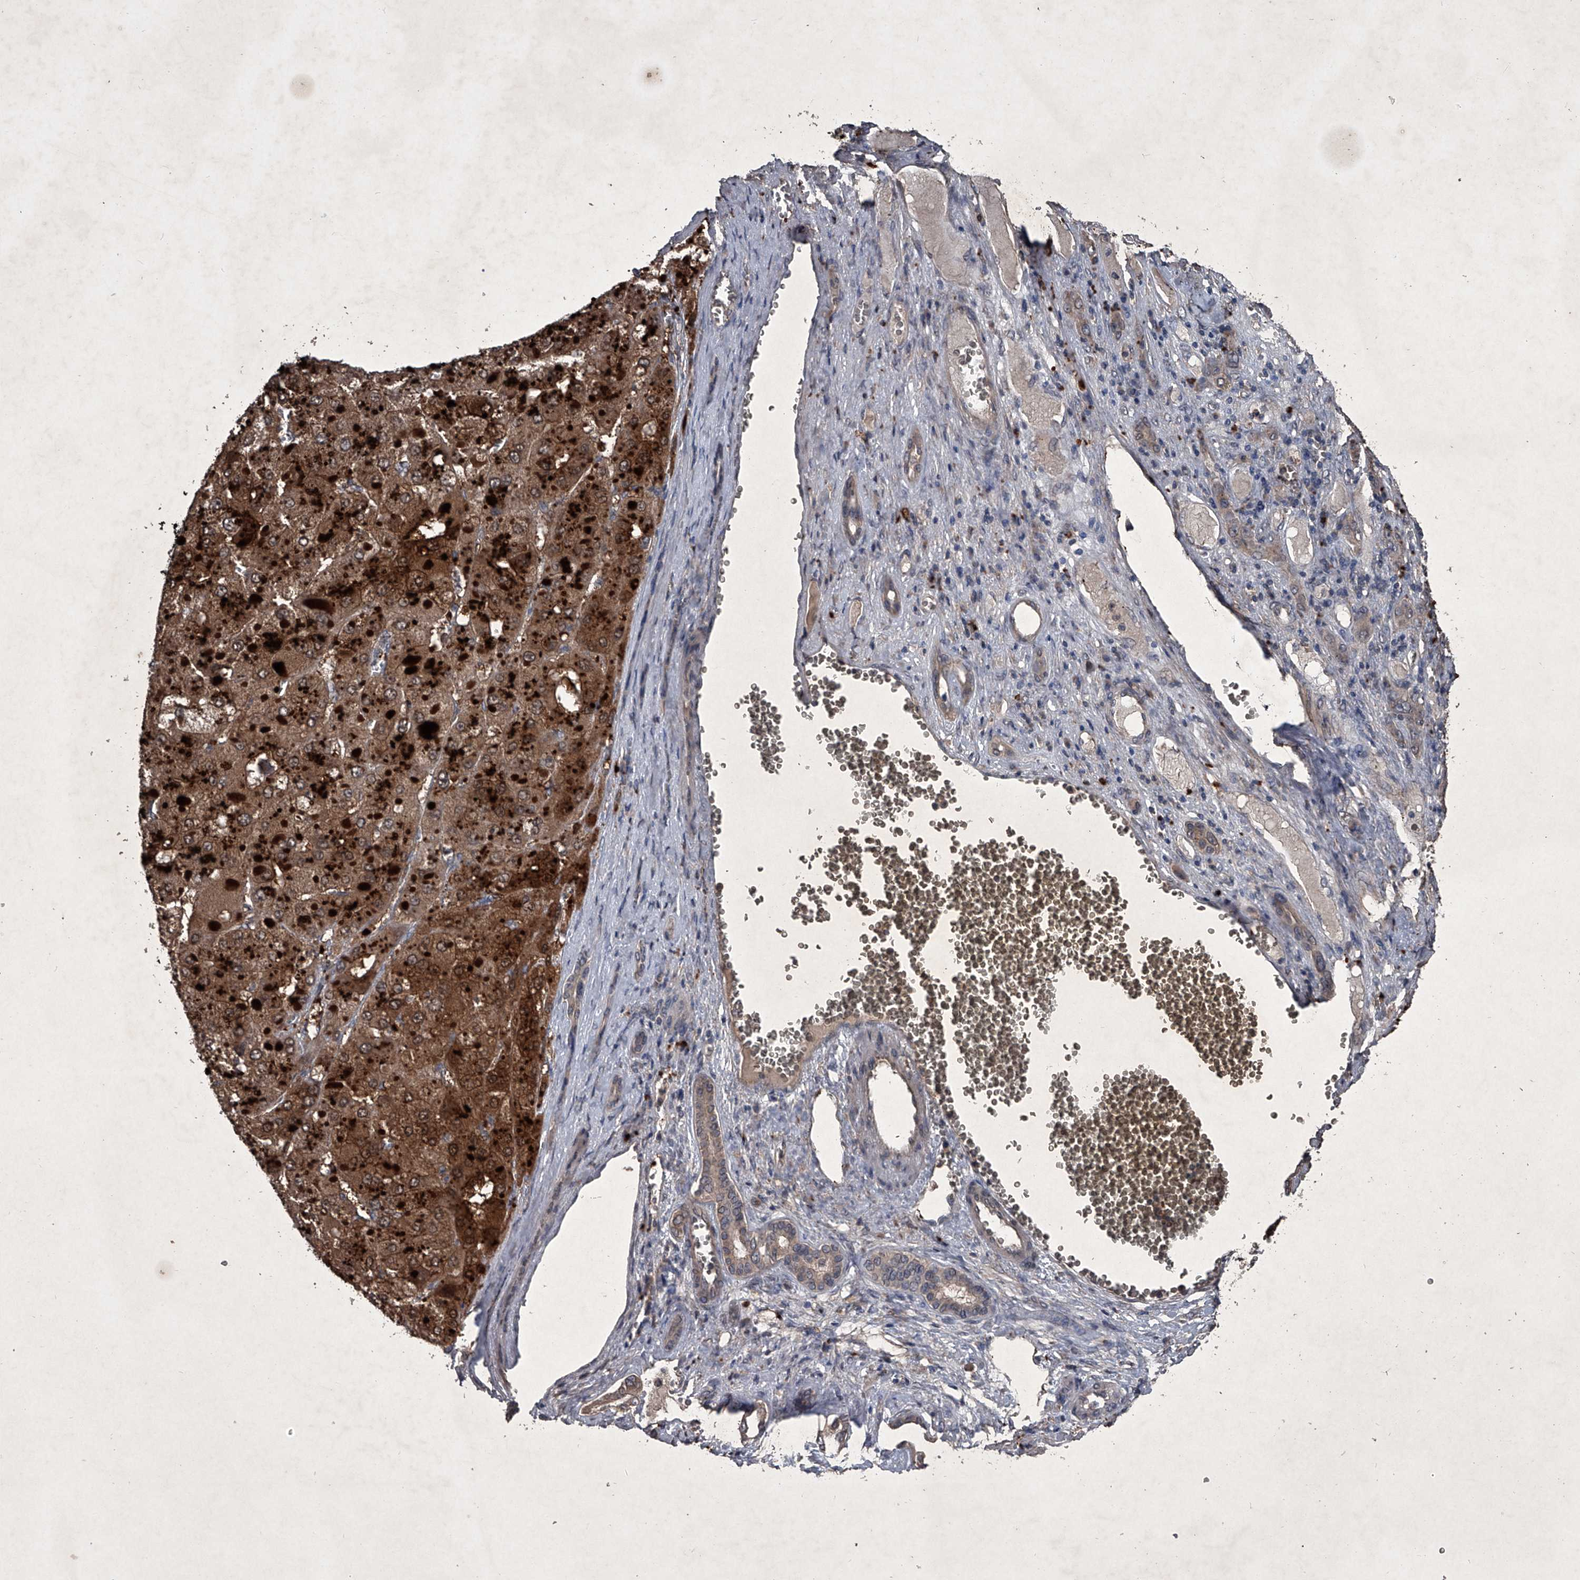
{"staining": {"intensity": "moderate", "quantity": ">75%", "location": "cytoplasmic/membranous"}, "tissue": "liver cancer", "cell_type": "Tumor cells", "image_type": "cancer", "snomed": [{"axis": "morphology", "description": "Carcinoma, Hepatocellular, NOS"}, {"axis": "topography", "description": "Liver"}], "caption": "Protein positivity by IHC displays moderate cytoplasmic/membranous staining in about >75% of tumor cells in liver hepatocellular carcinoma.", "gene": "MAPKAP1", "patient": {"sex": "female", "age": 73}}